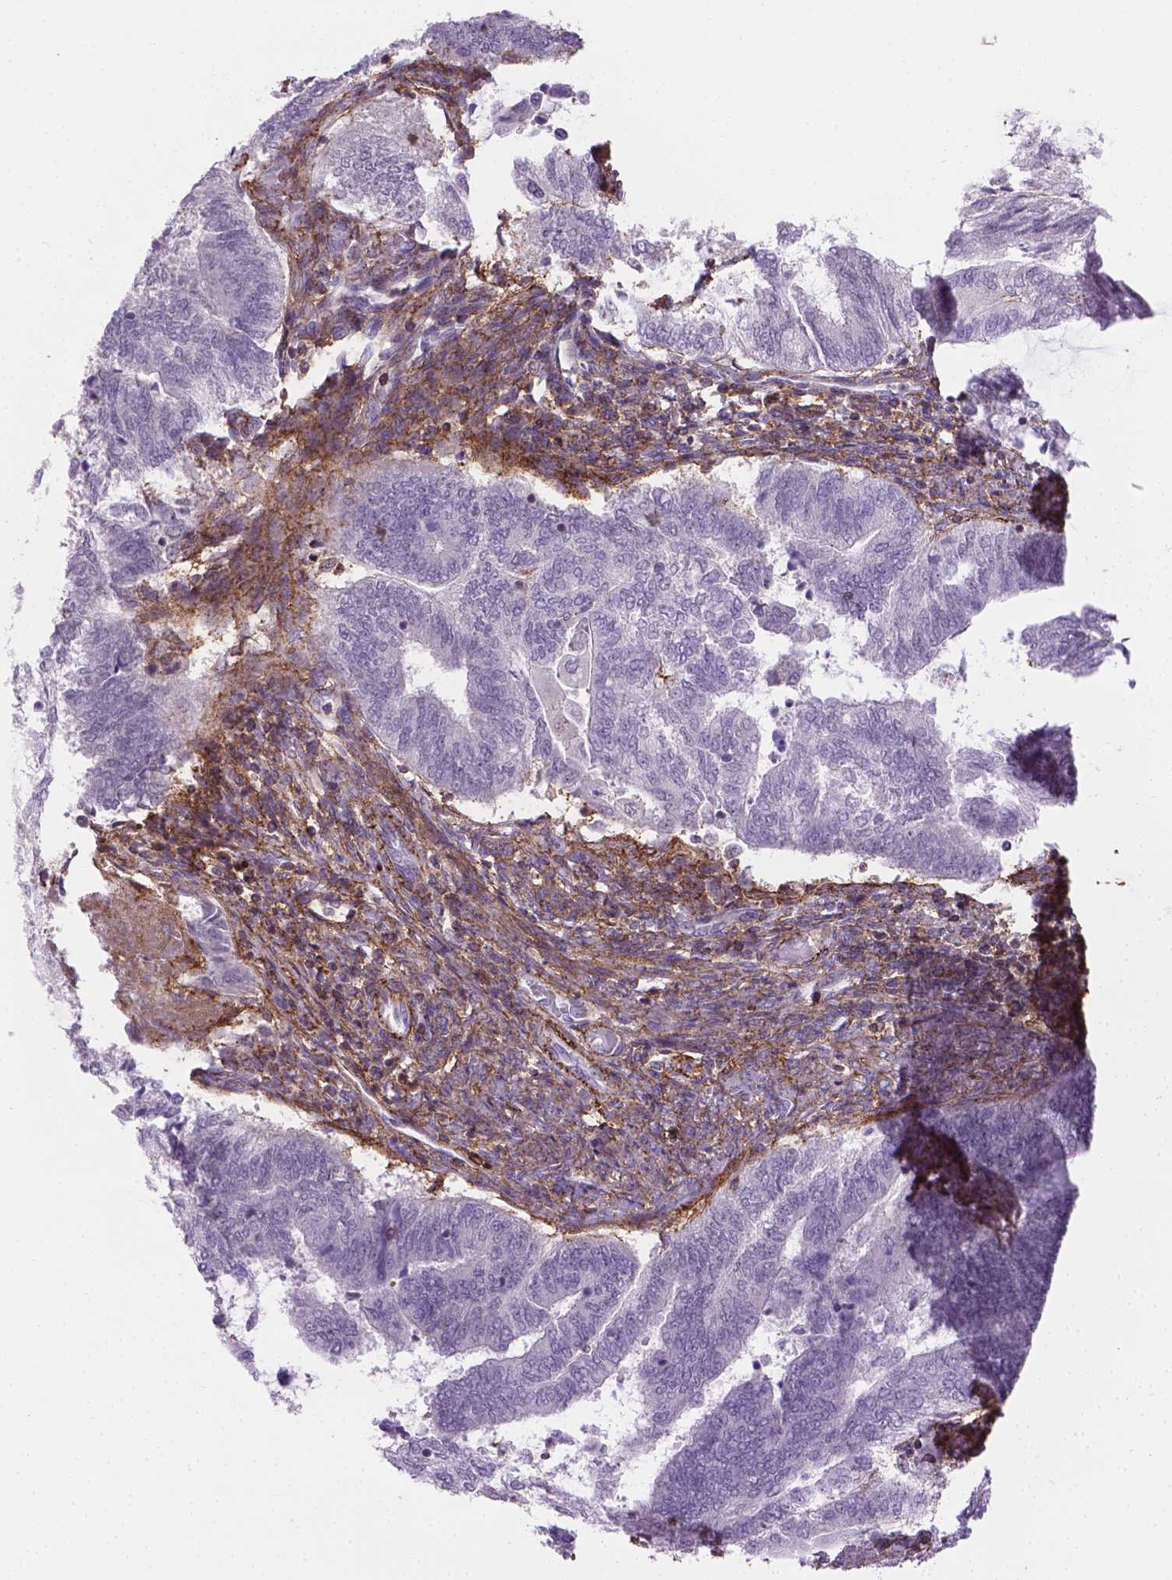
{"staining": {"intensity": "negative", "quantity": "none", "location": "none"}, "tissue": "endometrial cancer", "cell_type": "Tumor cells", "image_type": "cancer", "snomed": [{"axis": "morphology", "description": "Adenocarcinoma, NOS"}, {"axis": "topography", "description": "Endometrium"}], "caption": "An image of human endometrial cancer is negative for staining in tumor cells. (DAB immunohistochemistry (IHC) with hematoxylin counter stain).", "gene": "ACAD10", "patient": {"sex": "female", "age": 65}}